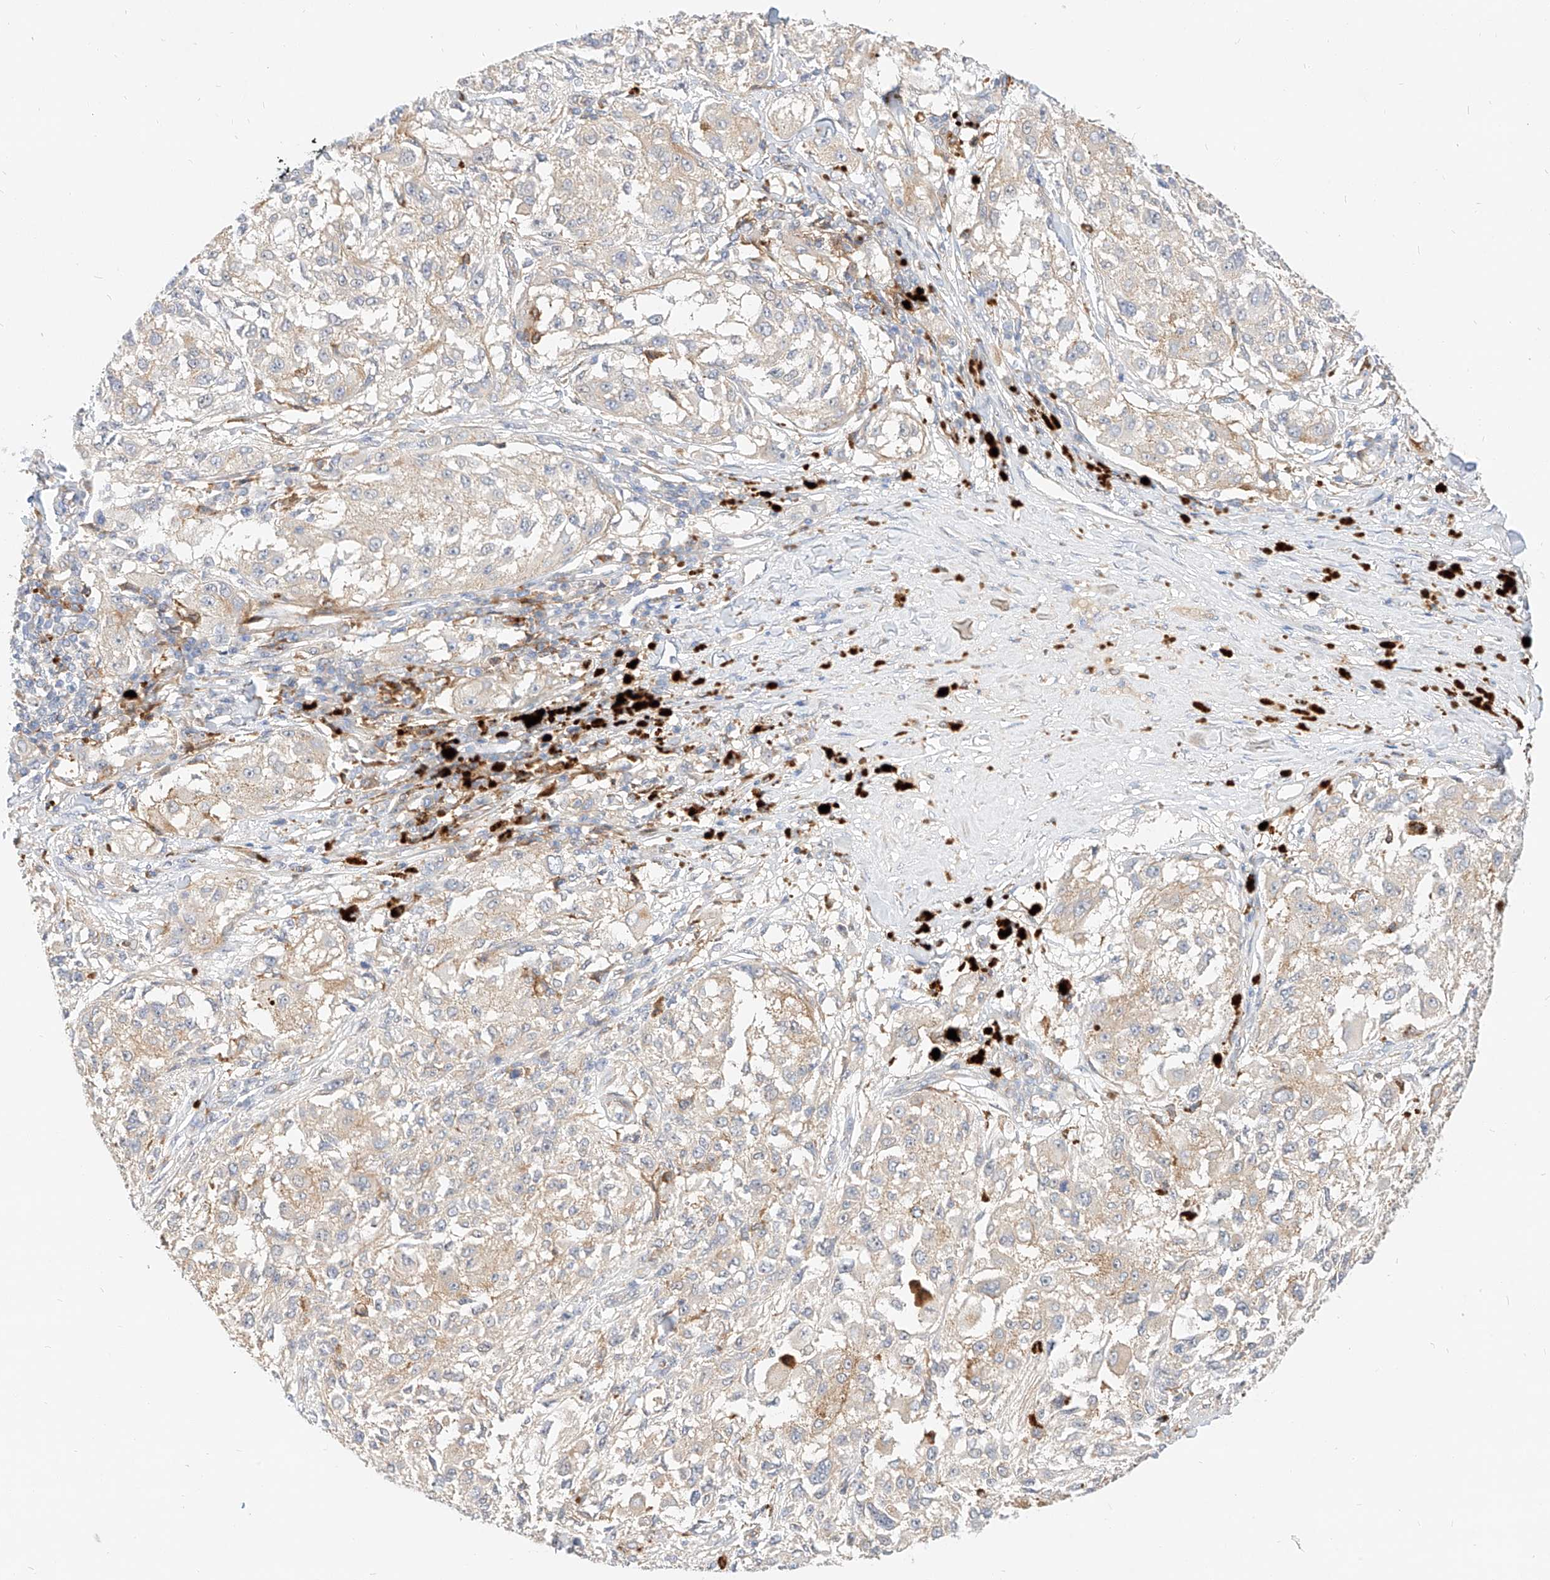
{"staining": {"intensity": "negative", "quantity": "none", "location": "none"}, "tissue": "melanoma", "cell_type": "Tumor cells", "image_type": "cancer", "snomed": [{"axis": "morphology", "description": "Necrosis, NOS"}, {"axis": "morphology", "description": "Malignant melanoma, NOS"}, {"axis": "topography", "description": "Skin"}], "caption": "Immunohistochemical staining of human malignant melanoma shows no significant expression in tumor cells.", "gene": "NFAM1", "patient": {"sex": "female", "age": 87}}